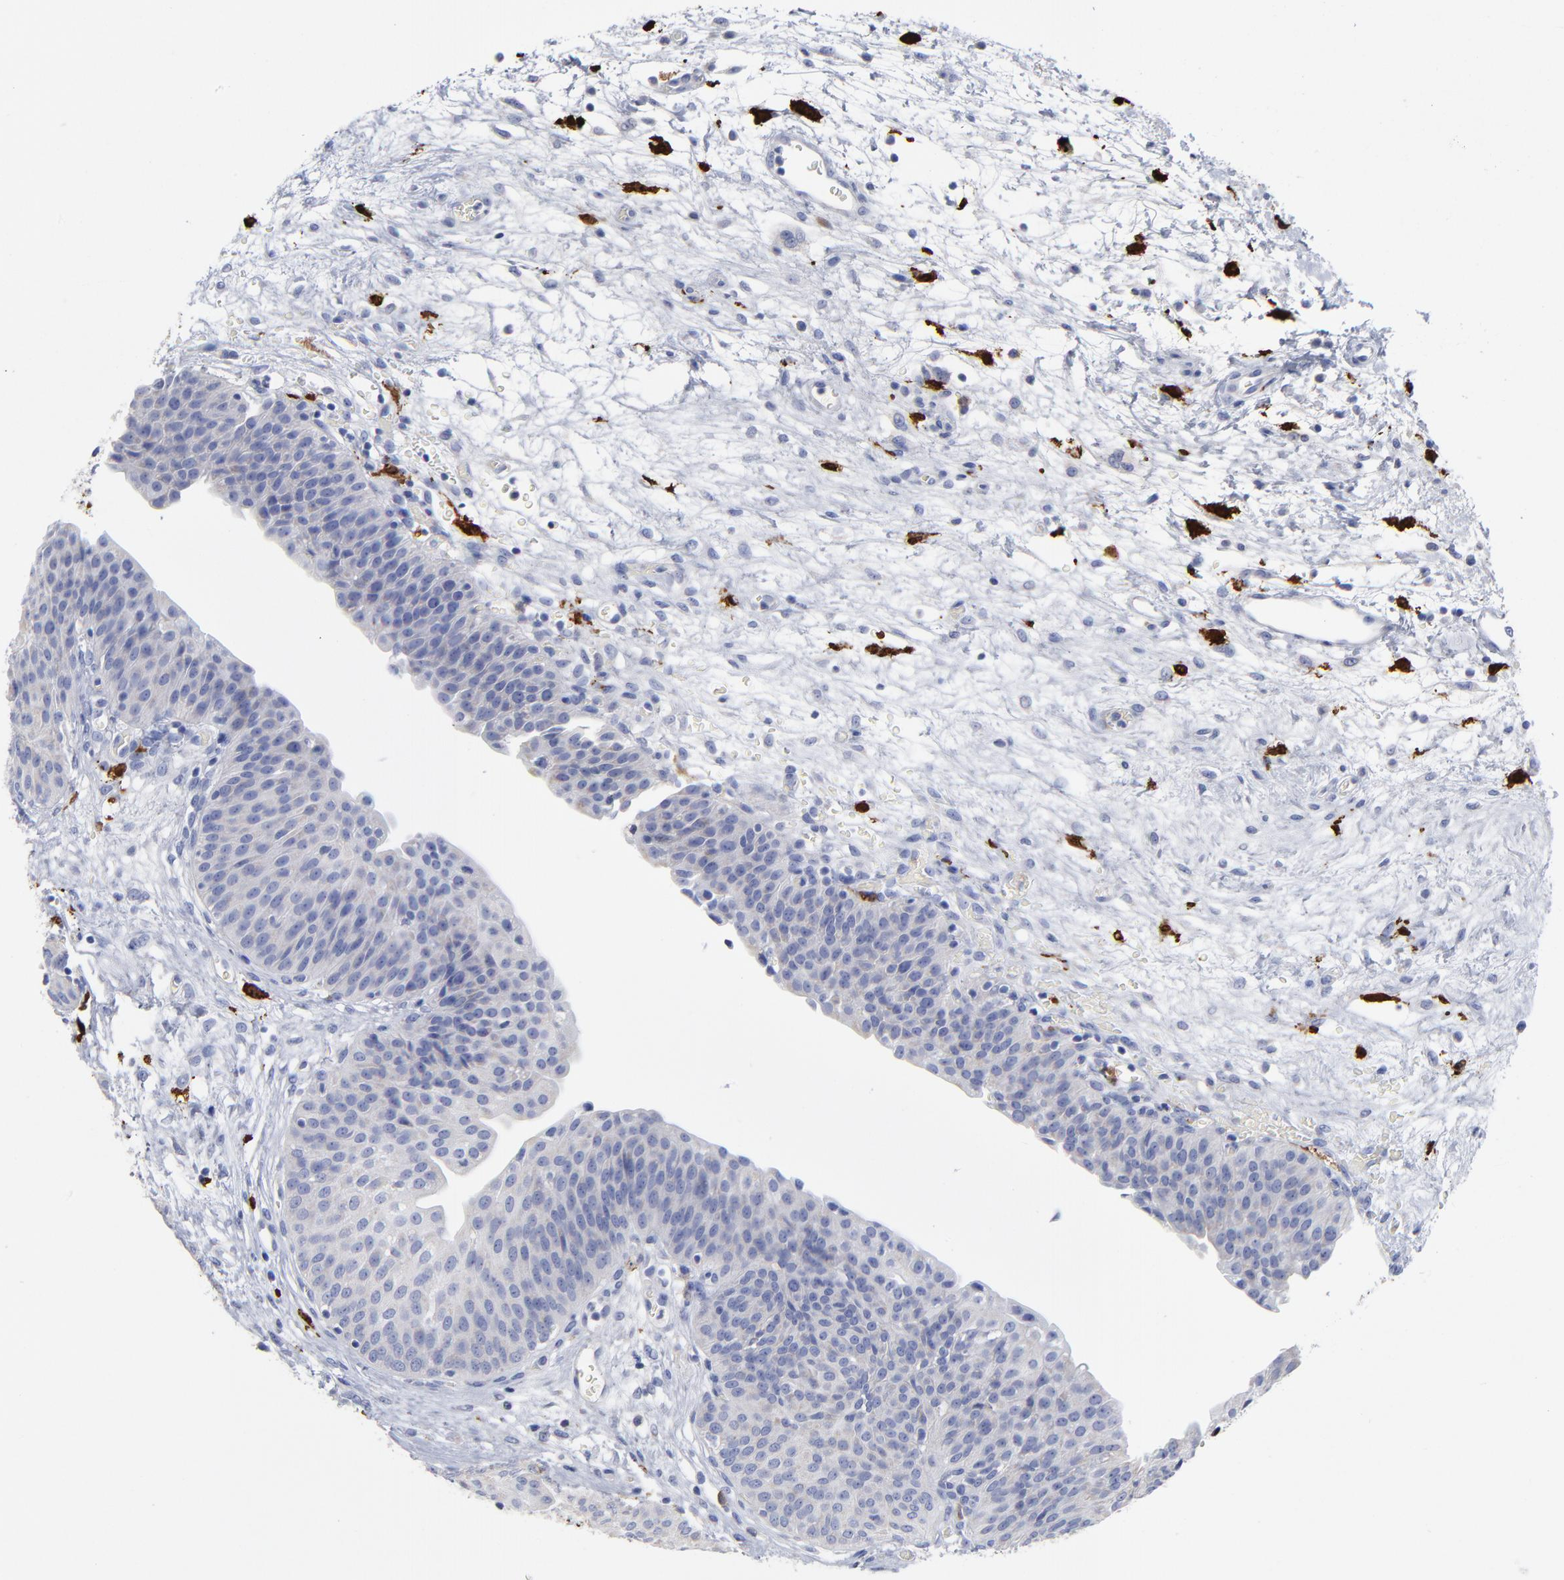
{"staining": {"intensity": "negative", "quantity": "none", "location": "none"}, "tissue": "urinary bladder", "cell_type": "Urothelial cells", "image_type": "normal", "snomed": [{"axis": "morphology", "description": "Normal tissue, NOS"}, {"axis": "topography", "description": "Smooth muscle"}, {"axis": "topography", "description": "Urinary bladder"}], "caption": "Urothelial cells are negative for brown protein staining in unremarkable urinary bladder. (Stains: DAB (3,3'-diaminobenzidine) IHC with hematoxylin counter stain, Microscopy: brightfield microscopy at high magnification).", "gene": "PTP4A1", "patient": {"sex": "male", "age": 35}}